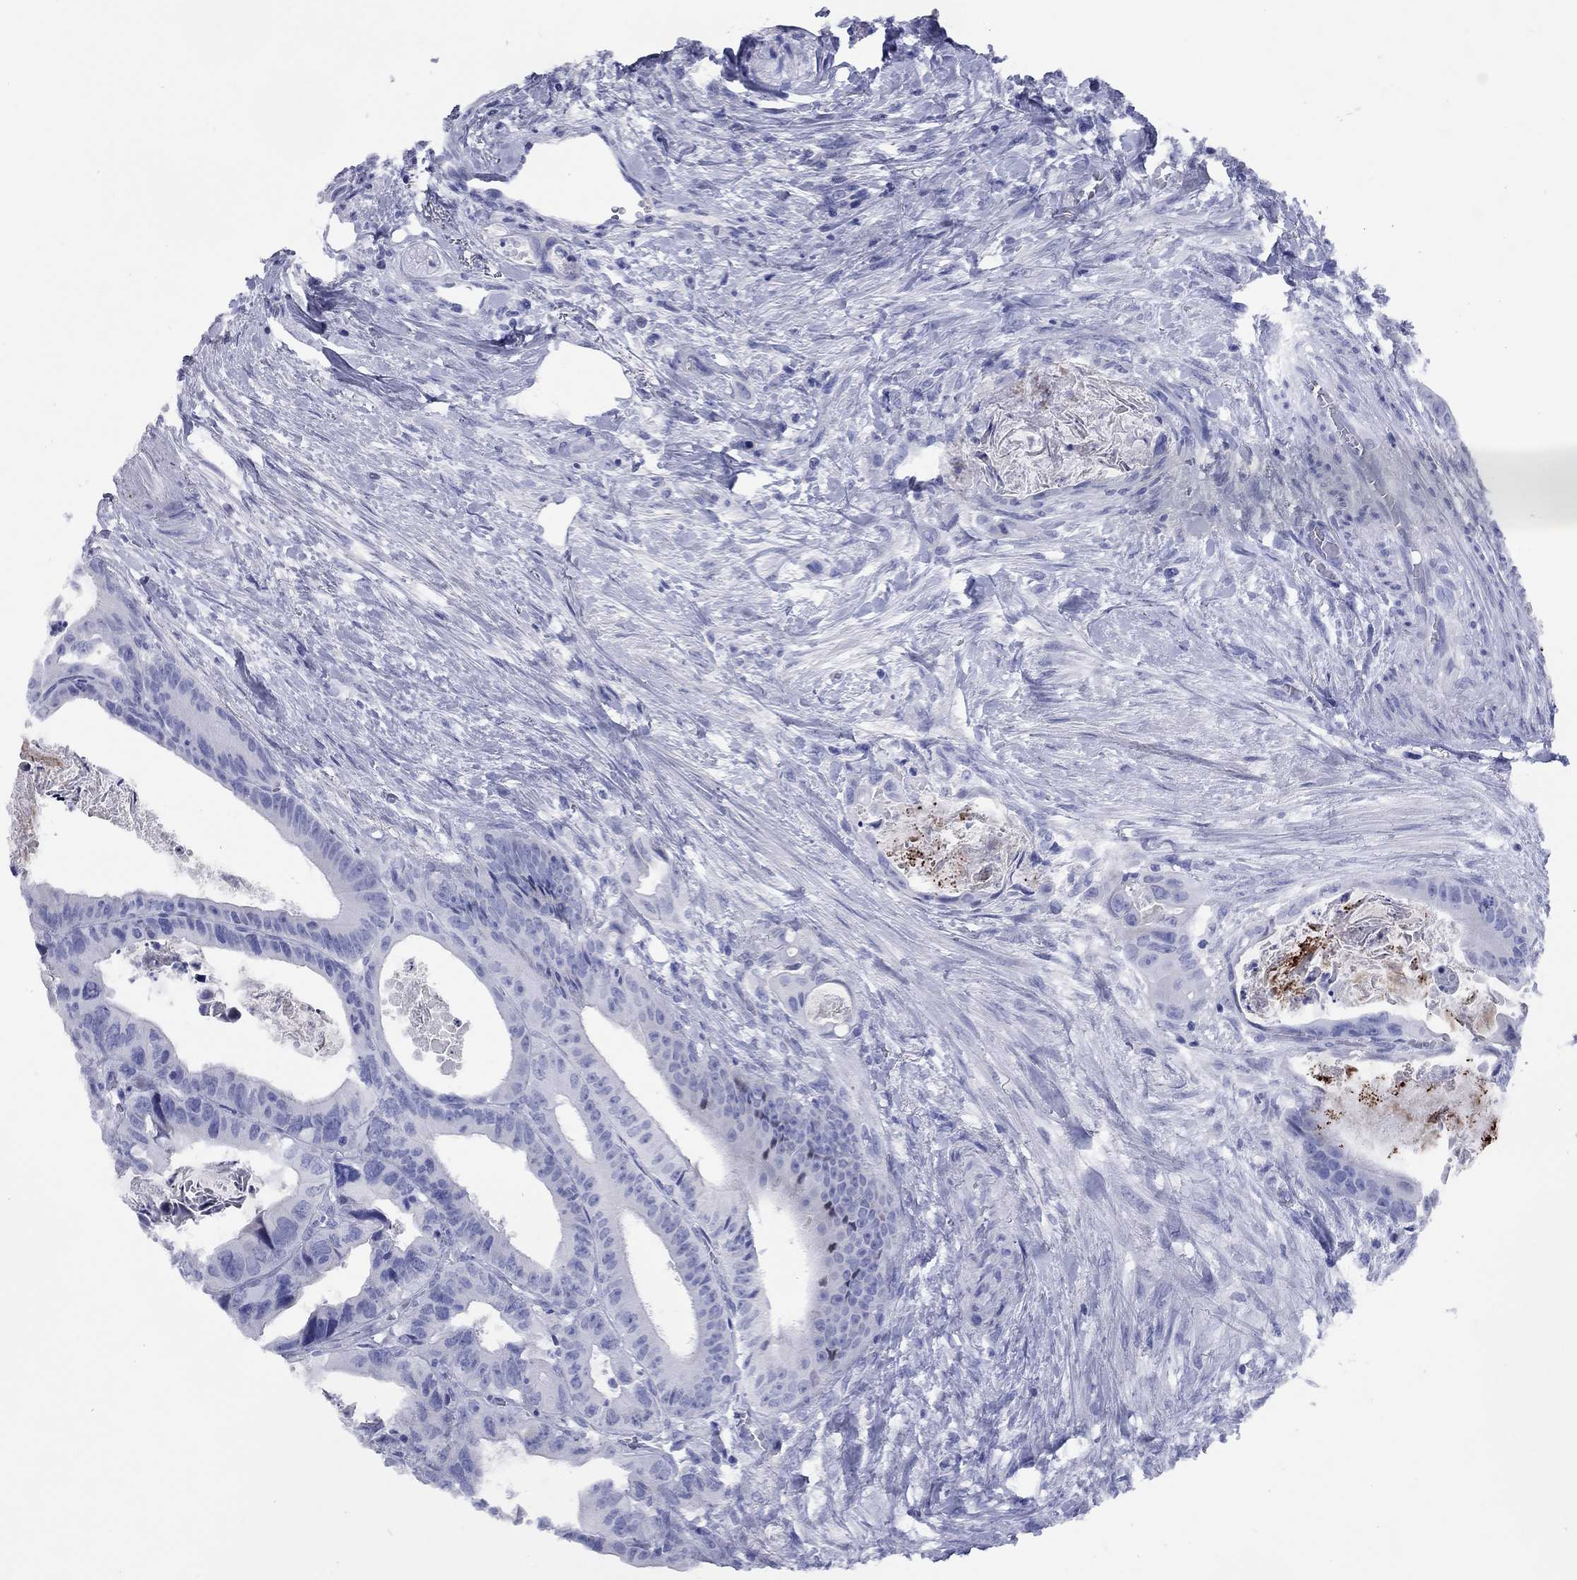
{"staining": {"intensity": "negative", "quantity": "none", "location": "none"}, "tissue": "colorectal cancer", "cell_type": "Tumor cells", "image_type": "cancer", "snomed": [{"axis": "morphology", "description": "Adenocarcinoma, NOS"}, {"axis": "topography", "description": "Rectum"}], "caption": "This is a photomicrograph of IHC staining of colorectal cancer (adenocarcinoma), which shows no positivity in tumor cells.", "gene": "CCNA1", "patient": {"sex": "male", "age": 64}}